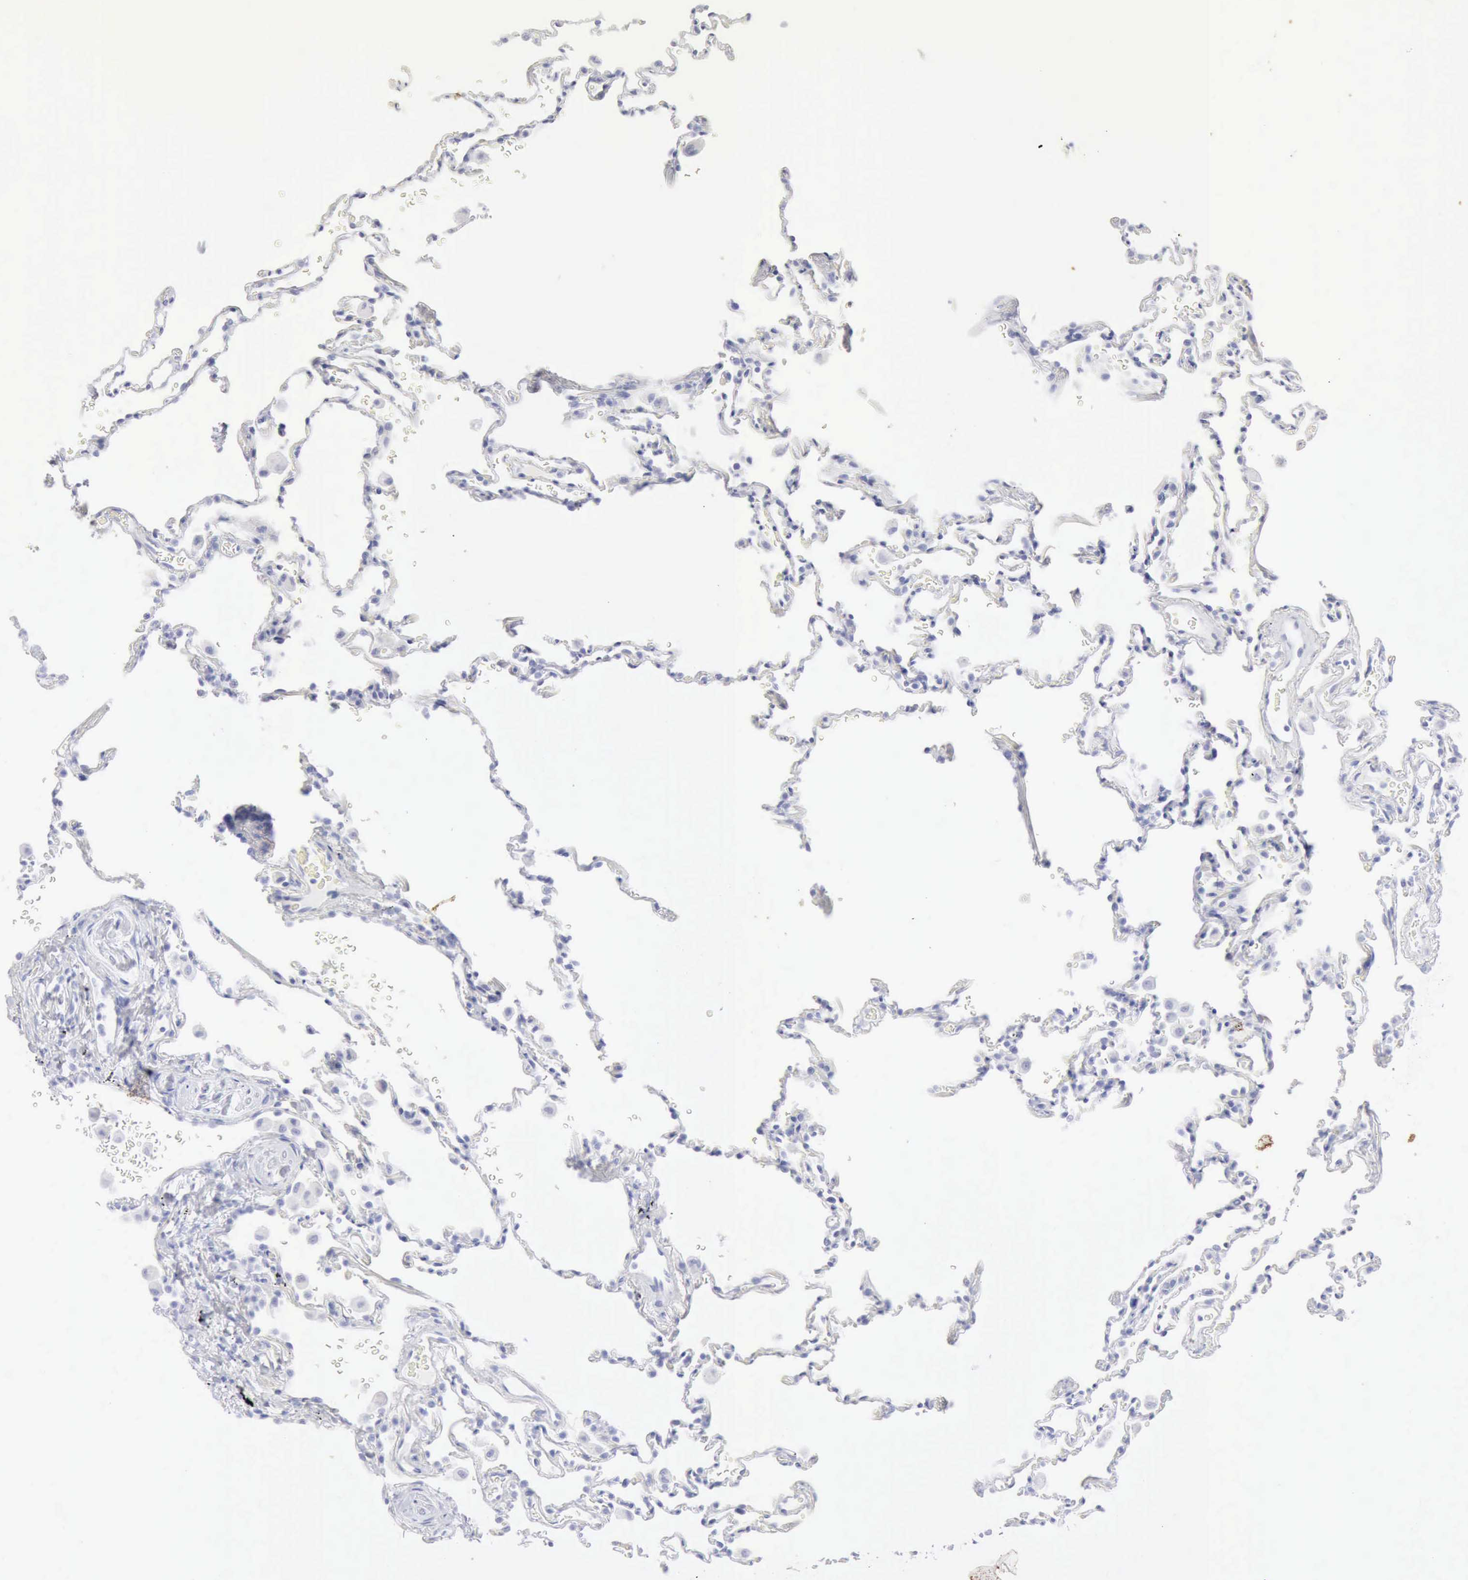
{"staining": {"intensity": "negative", "quantity": "none", "location": "none"}, "tissue": "lung", "cell_type": "Alveolar cells", "image_type": "normal", "snomed": [{"axis": "morphology", "description": "Normal tissue, NOS"}, {"axis": "topography", "description": "Lung"}], "caption": "Immunohistochemistry of unremarkable lung exhibits no staining in alveolar cells.", "gene": "KRT5", "patient": {"sex": "male", "age": 59}}